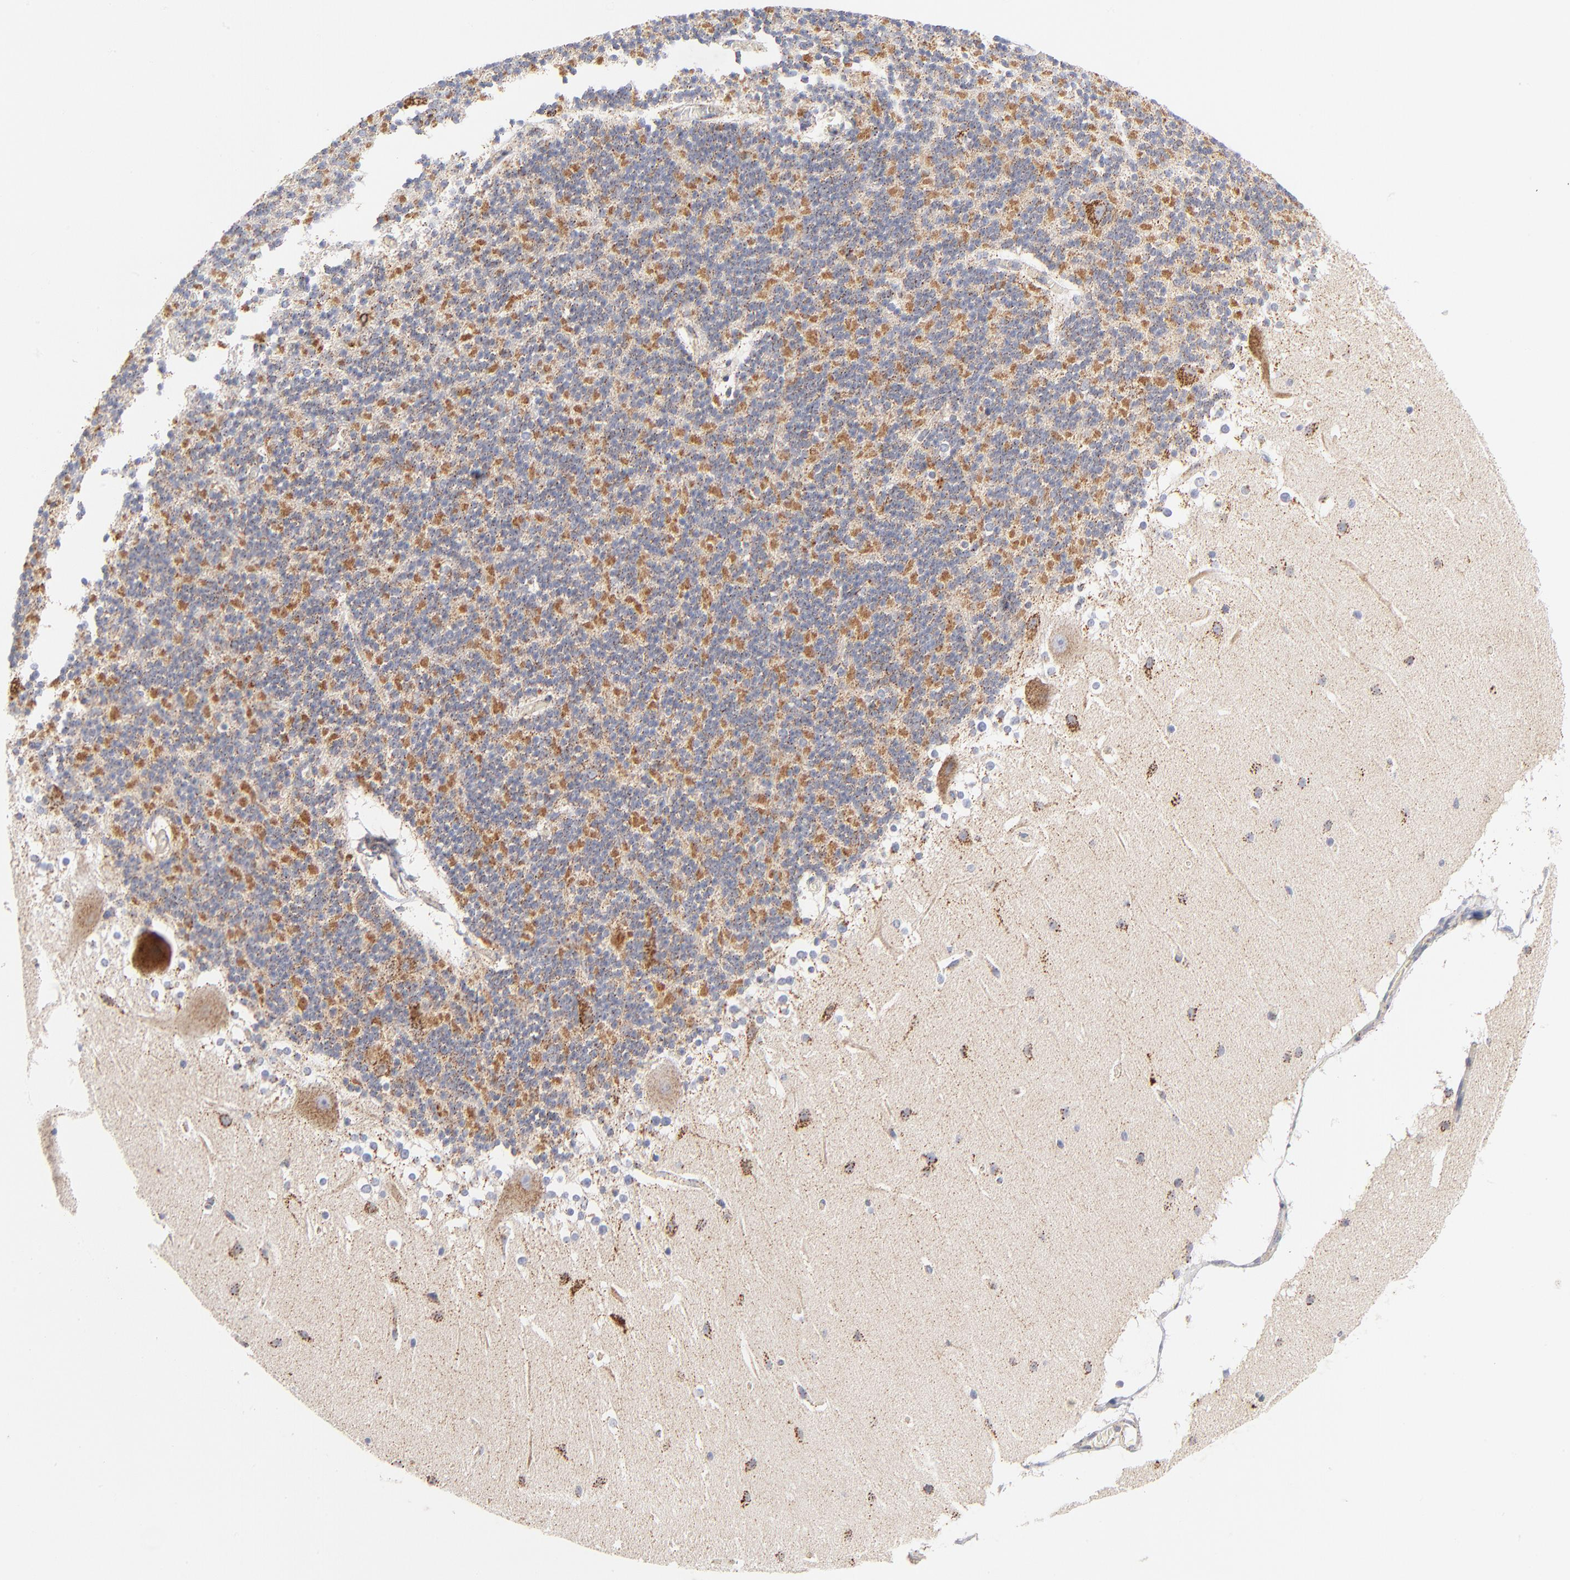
{"staining": {"intensity": "moderate", "quantity": ">75%", "location": "cytoplasmic/membranous"}, "tissue": "cerebellum", "cell_type": "Cells in granular layer", "image_type": "normal", "snomed": [{"axis": "morphology", "description": "Normal tissue, NOS"}, {"axis": "topography", "description": "Cerebellum"}], "caption": "A medium amount of moderate cytoplasmic/membranous positivity is appreciated in approximately >75% of cells in granular layer in unremarkable cerebellum.", "gene": "DLAT", "patient": {"sex": "female", "age": 19}}